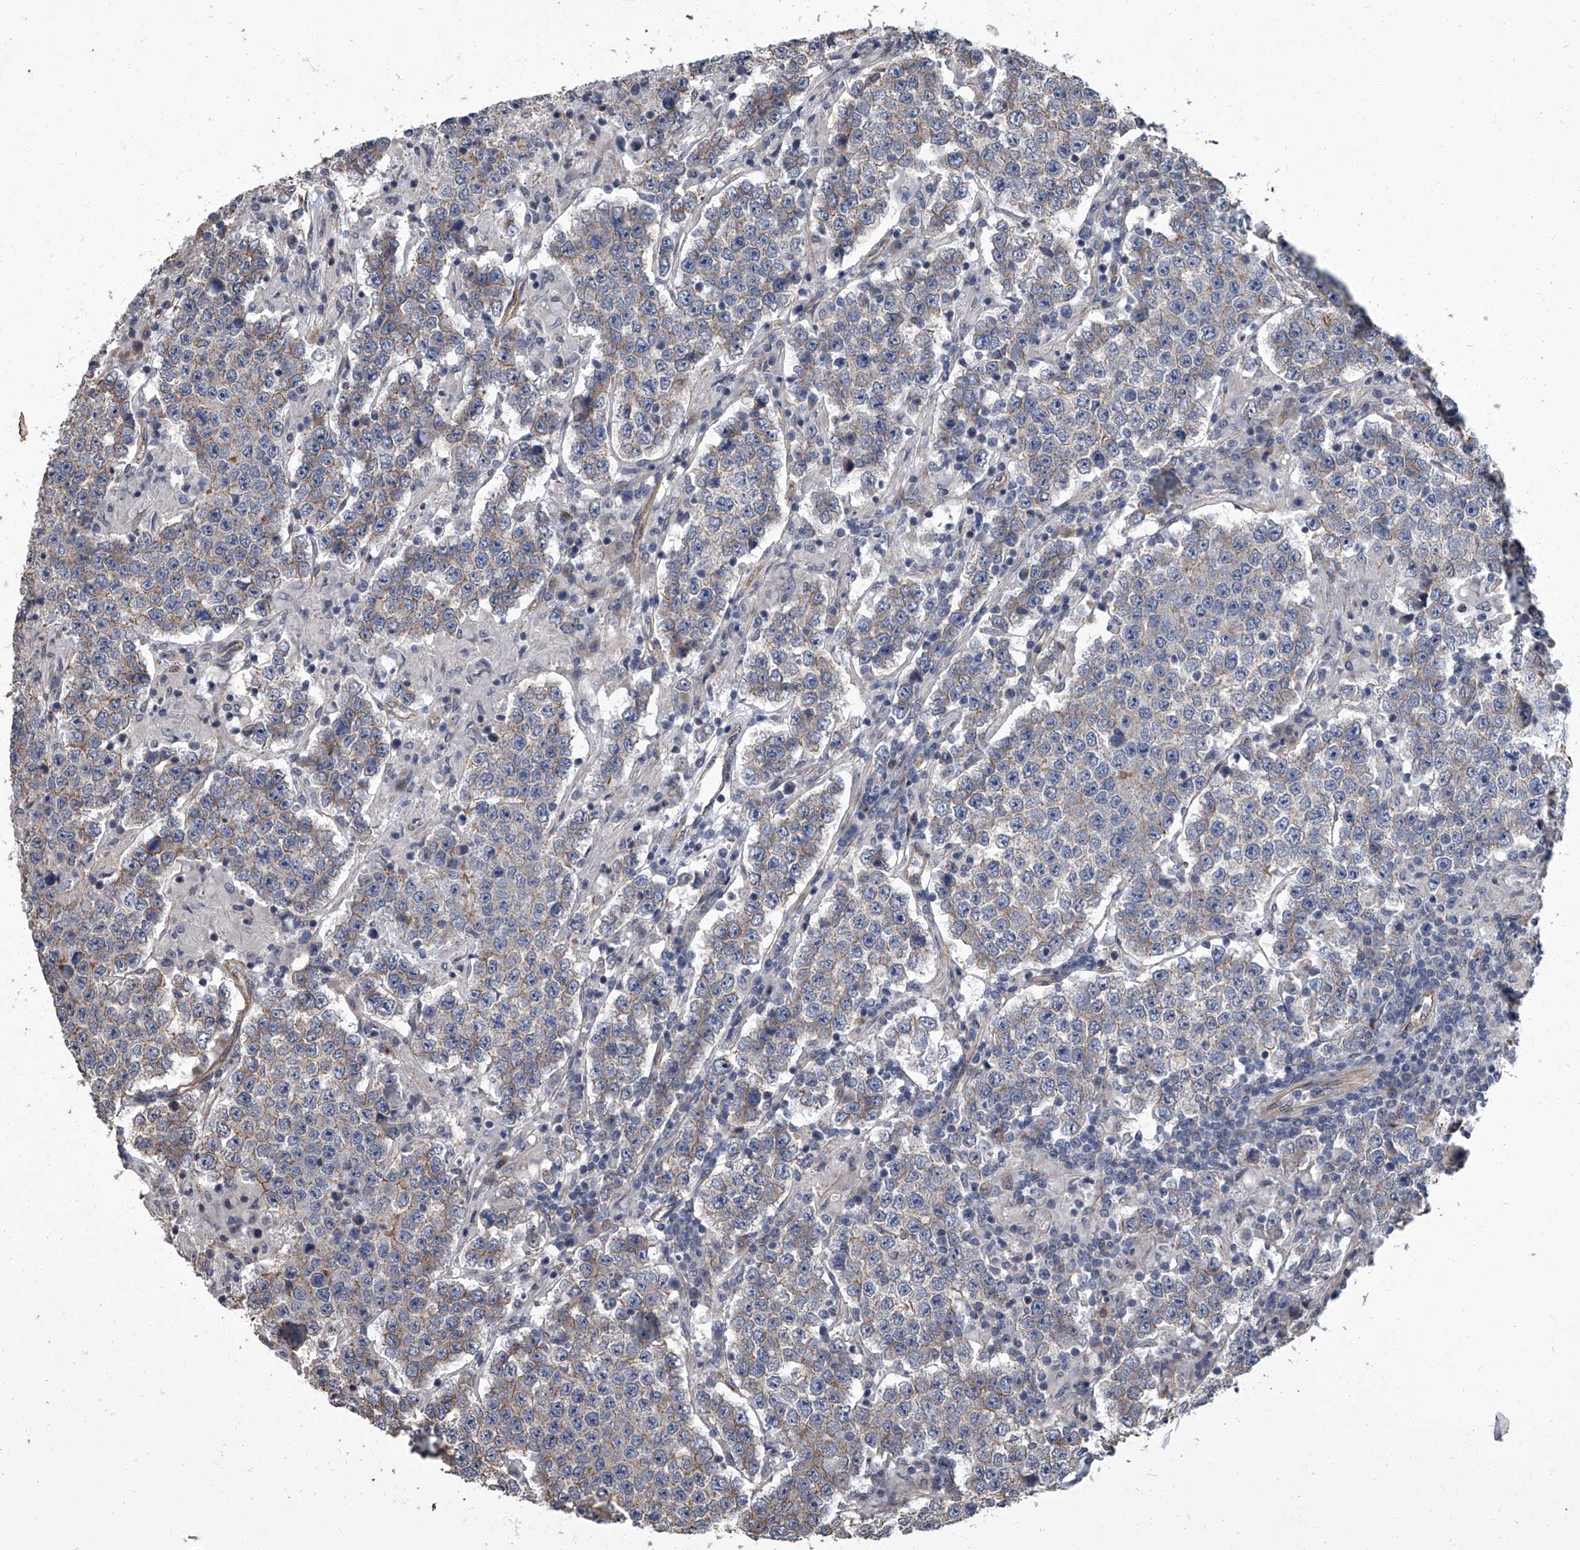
{"staining": {"intensity": "weak", "quantity": "<25%", "location": "cytoplasmic/membranous"}, "tissue": "testis cancer", "cell_type": "Tumor cells", "image_type": "cancer", "snomed": [{"axis": "morphology", "description": "Normal tissue, NOS"}, {"axis": "morphology", "description": "Urothelial carcinoma, High grade"}, {"axis": "morphology", "description": "Seminoma, NOS"}, {"axis": "morphology", "description": "Carcinoma, Embryonal, NOS"}, {"axis": "topography", "description": "Urinary bladder"}, {"axis": "topography", "description": "Testis"}], "caption": "Immunohistochemical staining of testis seminoma reveals no significant positivity in tumor cells.", "gene": "SIRT4", "patient": {"sex": "male", "age": 41}}